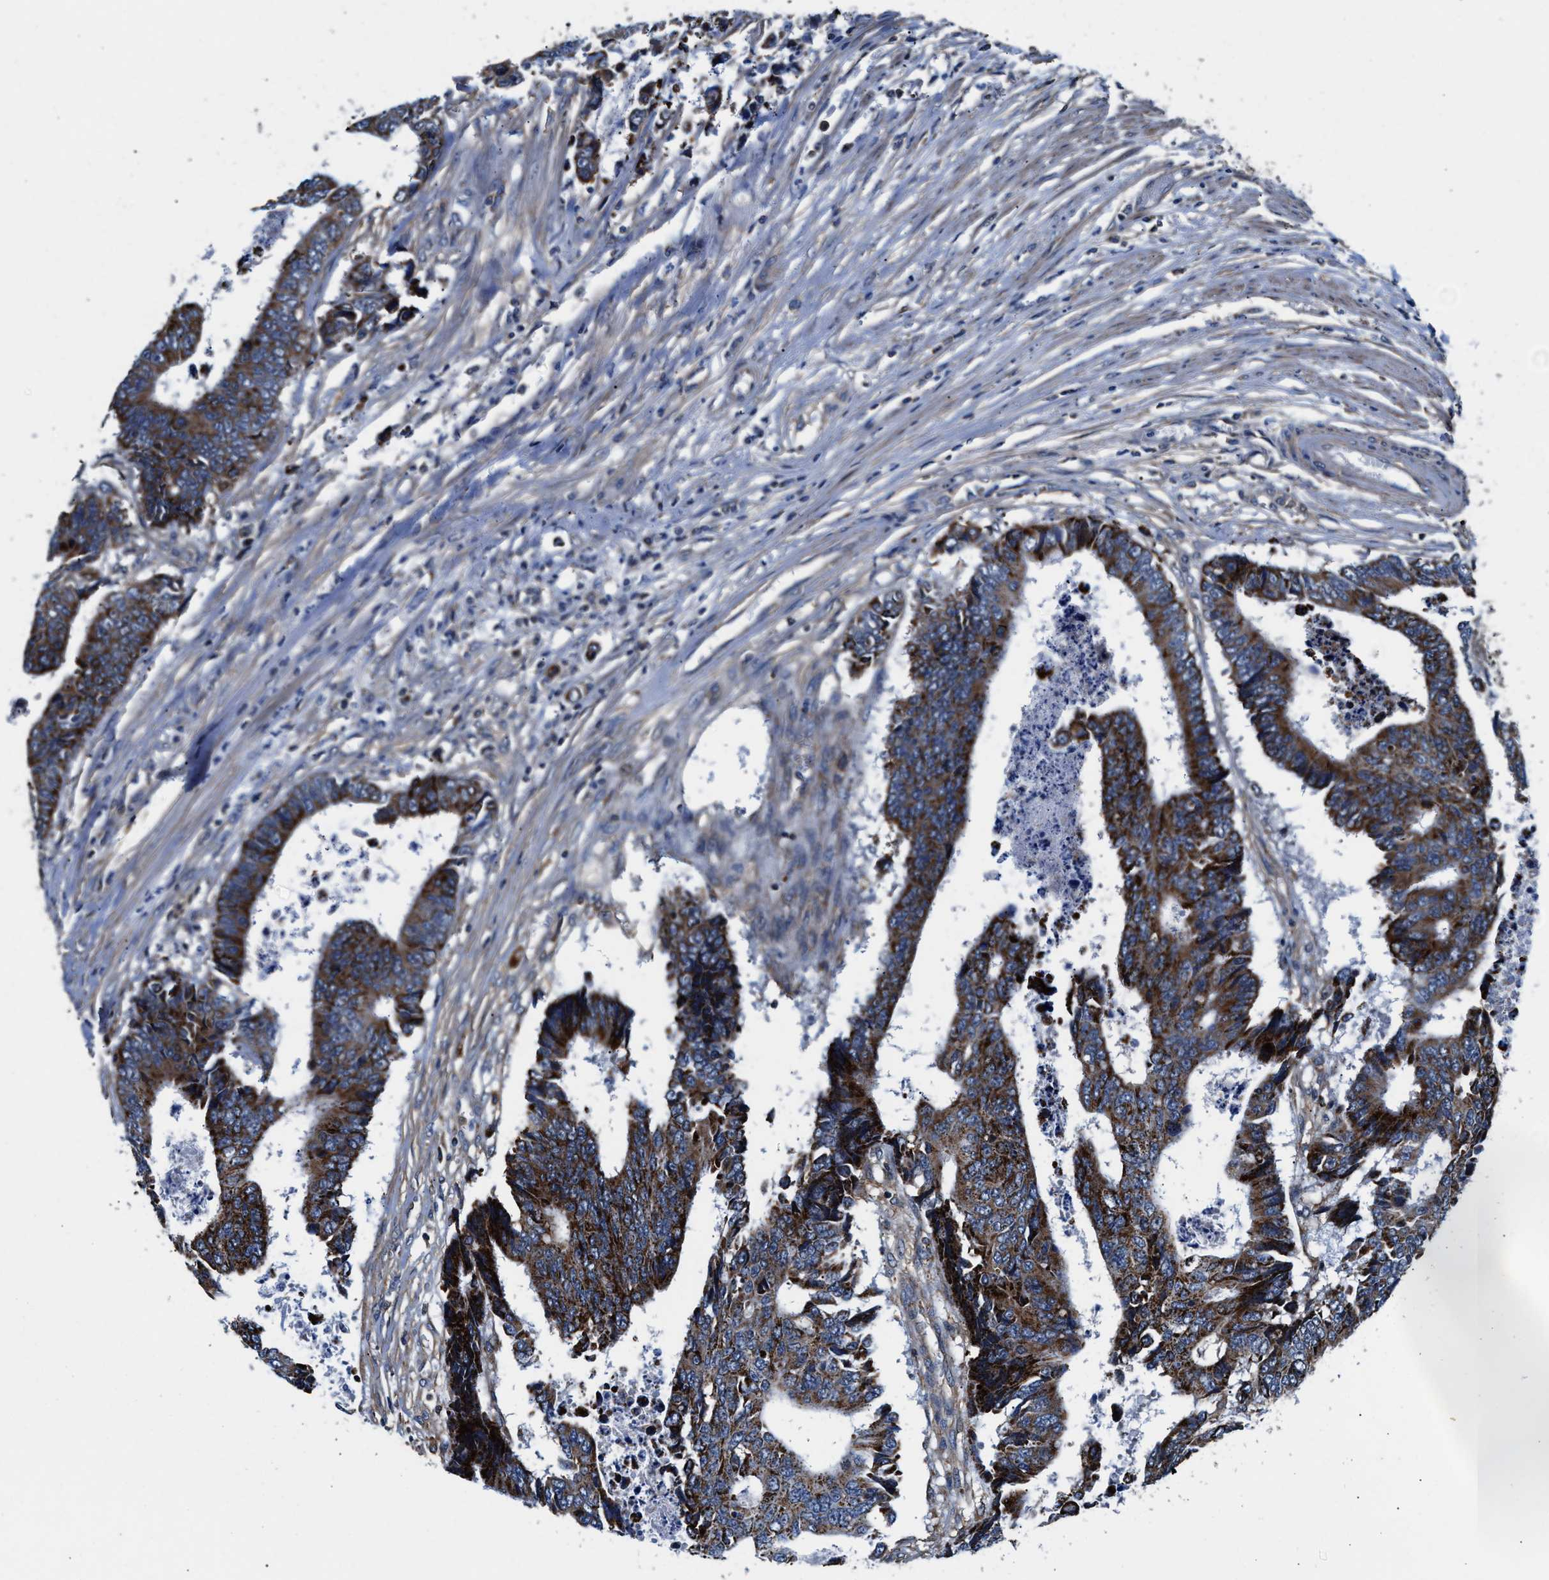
{"staining": {"intensity": "strong", "quantity": ">75%", "location": "cytoplasmic/membranous"}, "tissue": "colorectal cancer", "cell_type": "Tumor cells", "image_type": "cancer", "snomed": [{"axis": "morphology", "description": "Adenocarcinoma, NOS"}, {"axis": "topography", "description": "Rectum"}], "caption": "High-magnification brightfield microscopy of colorectal cancer (adenocarcinoma) stained with DAB (3,3'-diaminobenzidine) (brown) and counterstained with hematoxylin (blue). tumor cells exhibit strong cytoplasmic/membranous staining is seen in about>75% of cells.", "gene": "NKTR", "patient": {"sex": "male", "age": 84}}